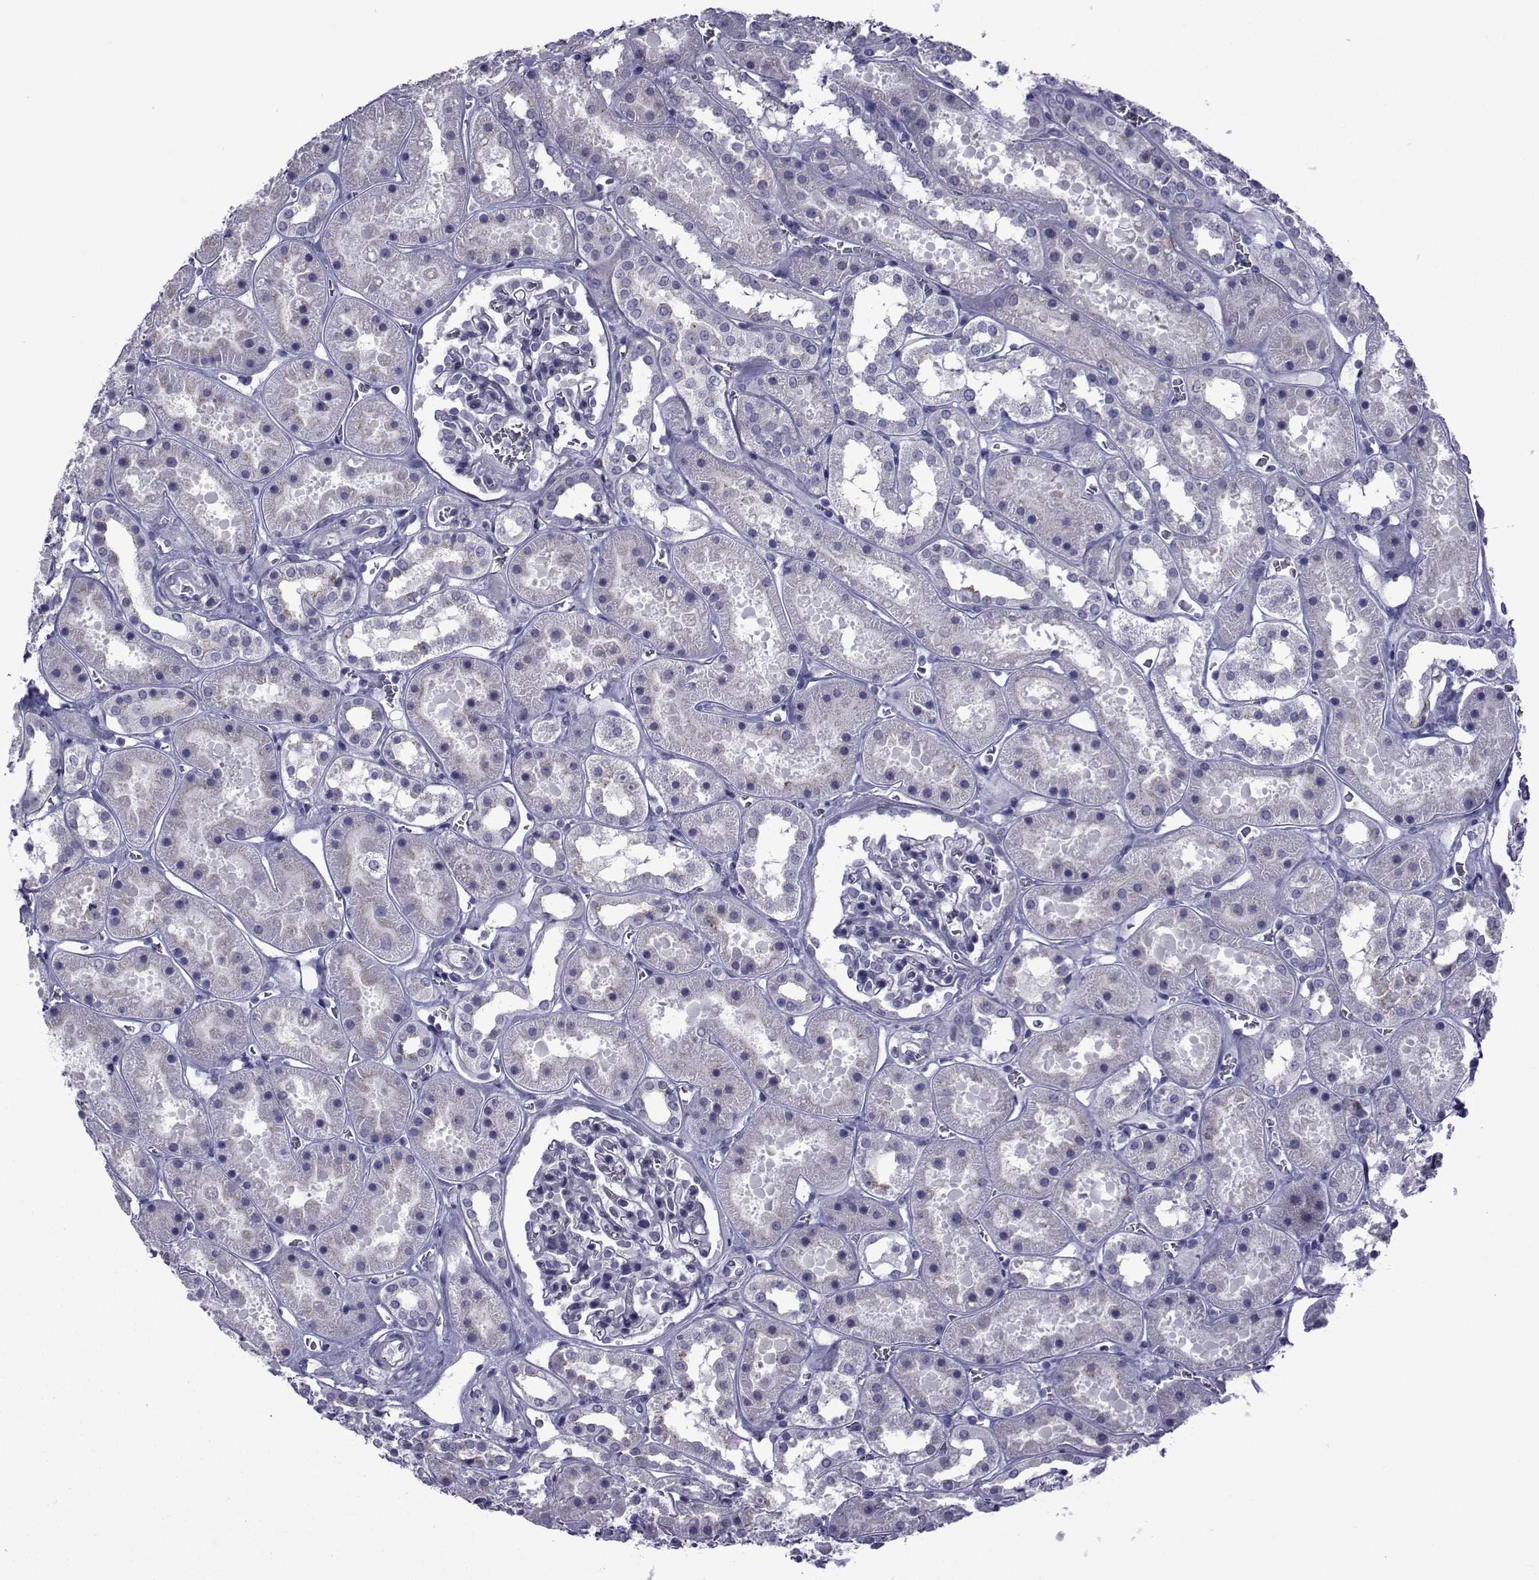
{"staining": {"intensity": "negative", "quantity": "none", "location": "none"}, "tissue": "kidney", "cell_type": "Cells in glomeruli", "image_type": "normal", "snomed": [{"axis": "morphology", "description": "Normal tissue, NOS"}, {"axis": "topography", "description": "Kidney"}], "caption": "Benign kidney was stained to show a protein in brown. There is no significant expression in cells in glomeruli.", "gene": "PDE6G", "patient": {"sex": "female", "age": 41}}